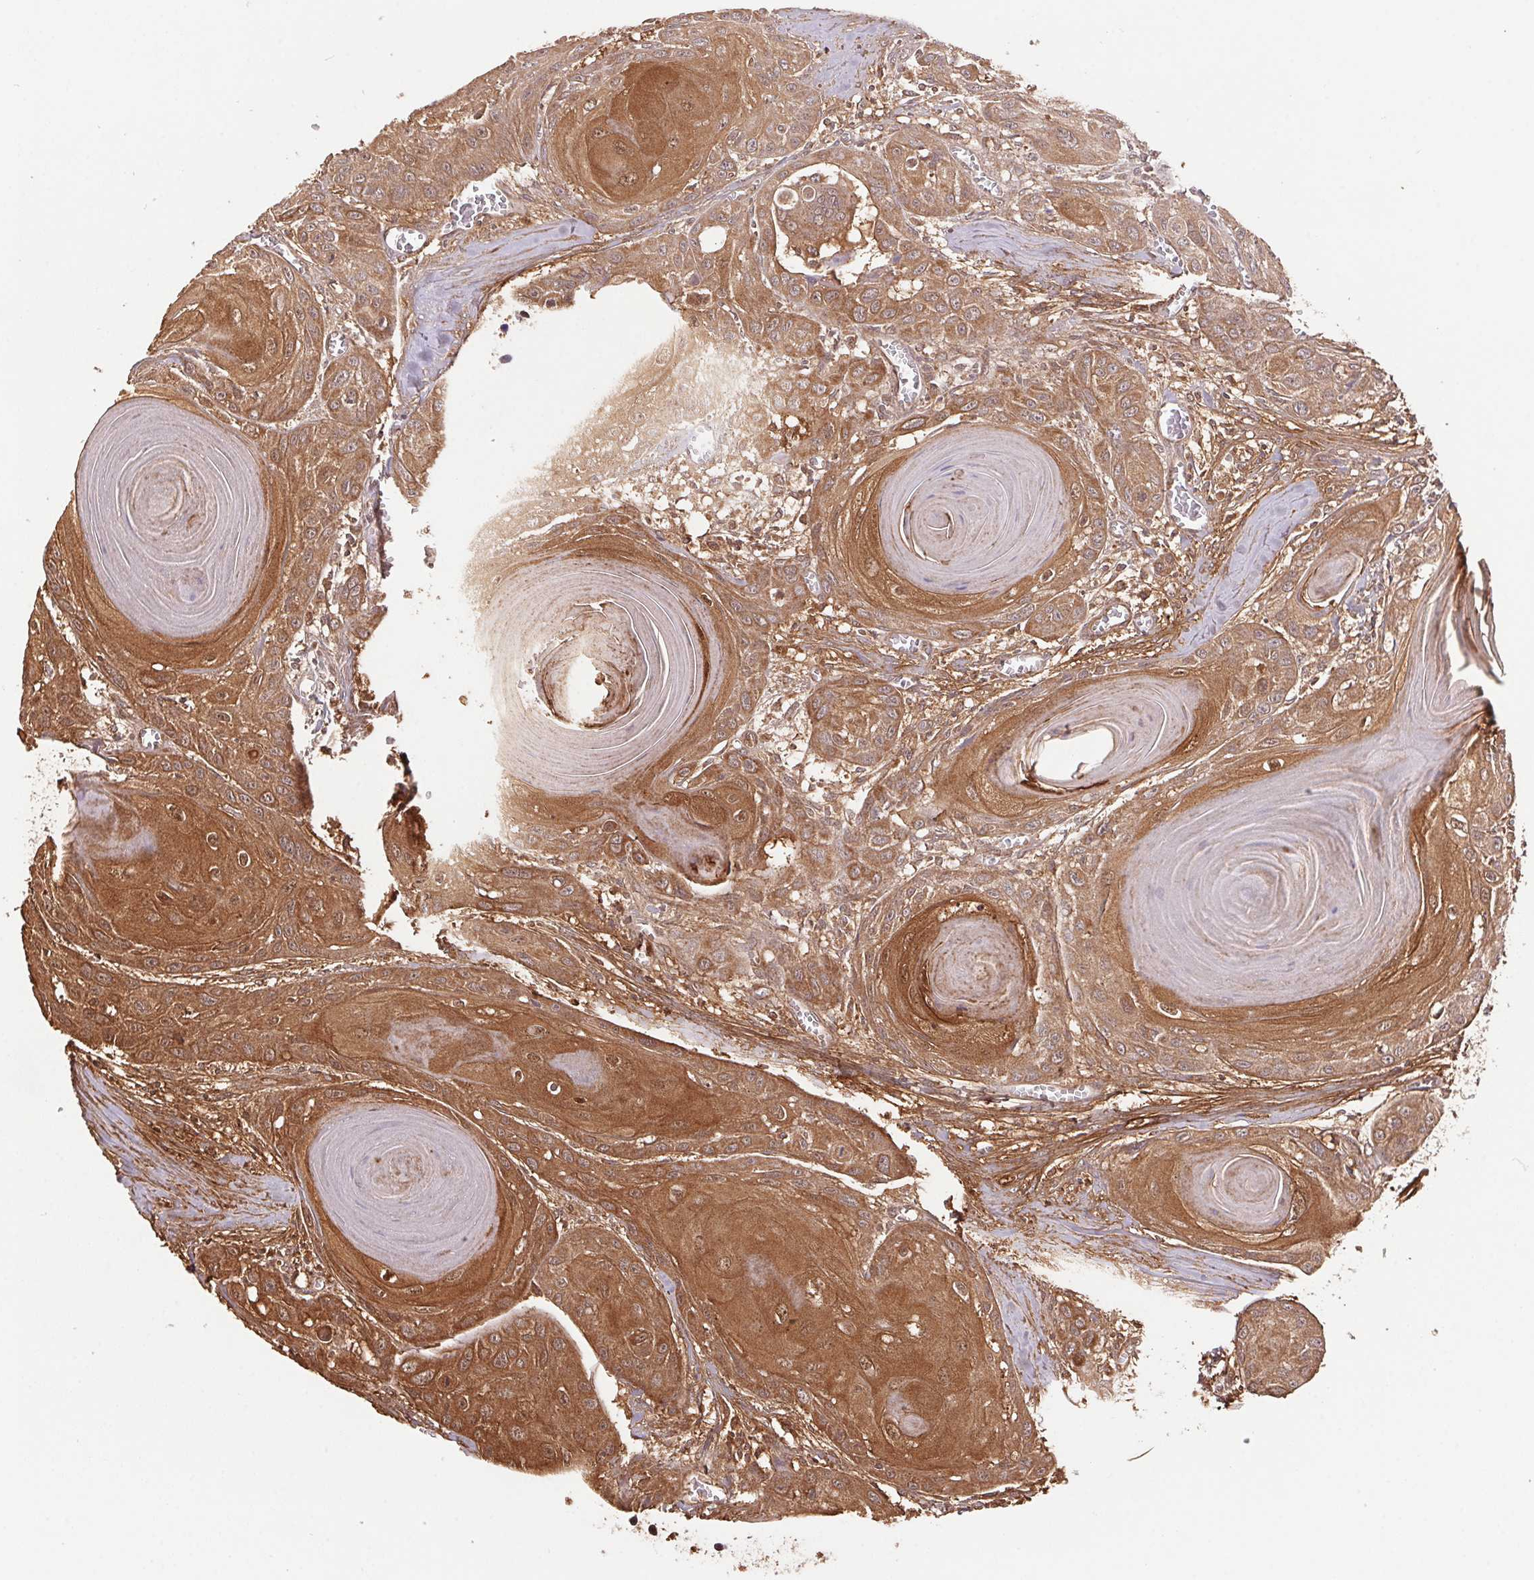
{"staining": {"intensity": "moderate", "quantity": ">75%", "location": "cytoplasmic/membranous,nuclear"}, "tissue": "head and neck cancer", "cell_type": "Tumor cells", "image_type": "cancer", "snomed": [{"axis": "morphology", "description": "Squamous cell carcinoma, NOS"}, {"axis": "topography", "description": "Oral tissue"}, {"axis": "topography", "description": "Head-Neck"}], "caption": "Approximately >75% of tumor cells in human head and neck squamous cell carcinoma reveal moderate cytoplasmic/membranous and nuclear protein expression as visualized by brown immunohistochemical staining.", "gene": "PDHA1", "patient": {"sex": "male", "age": 71}}